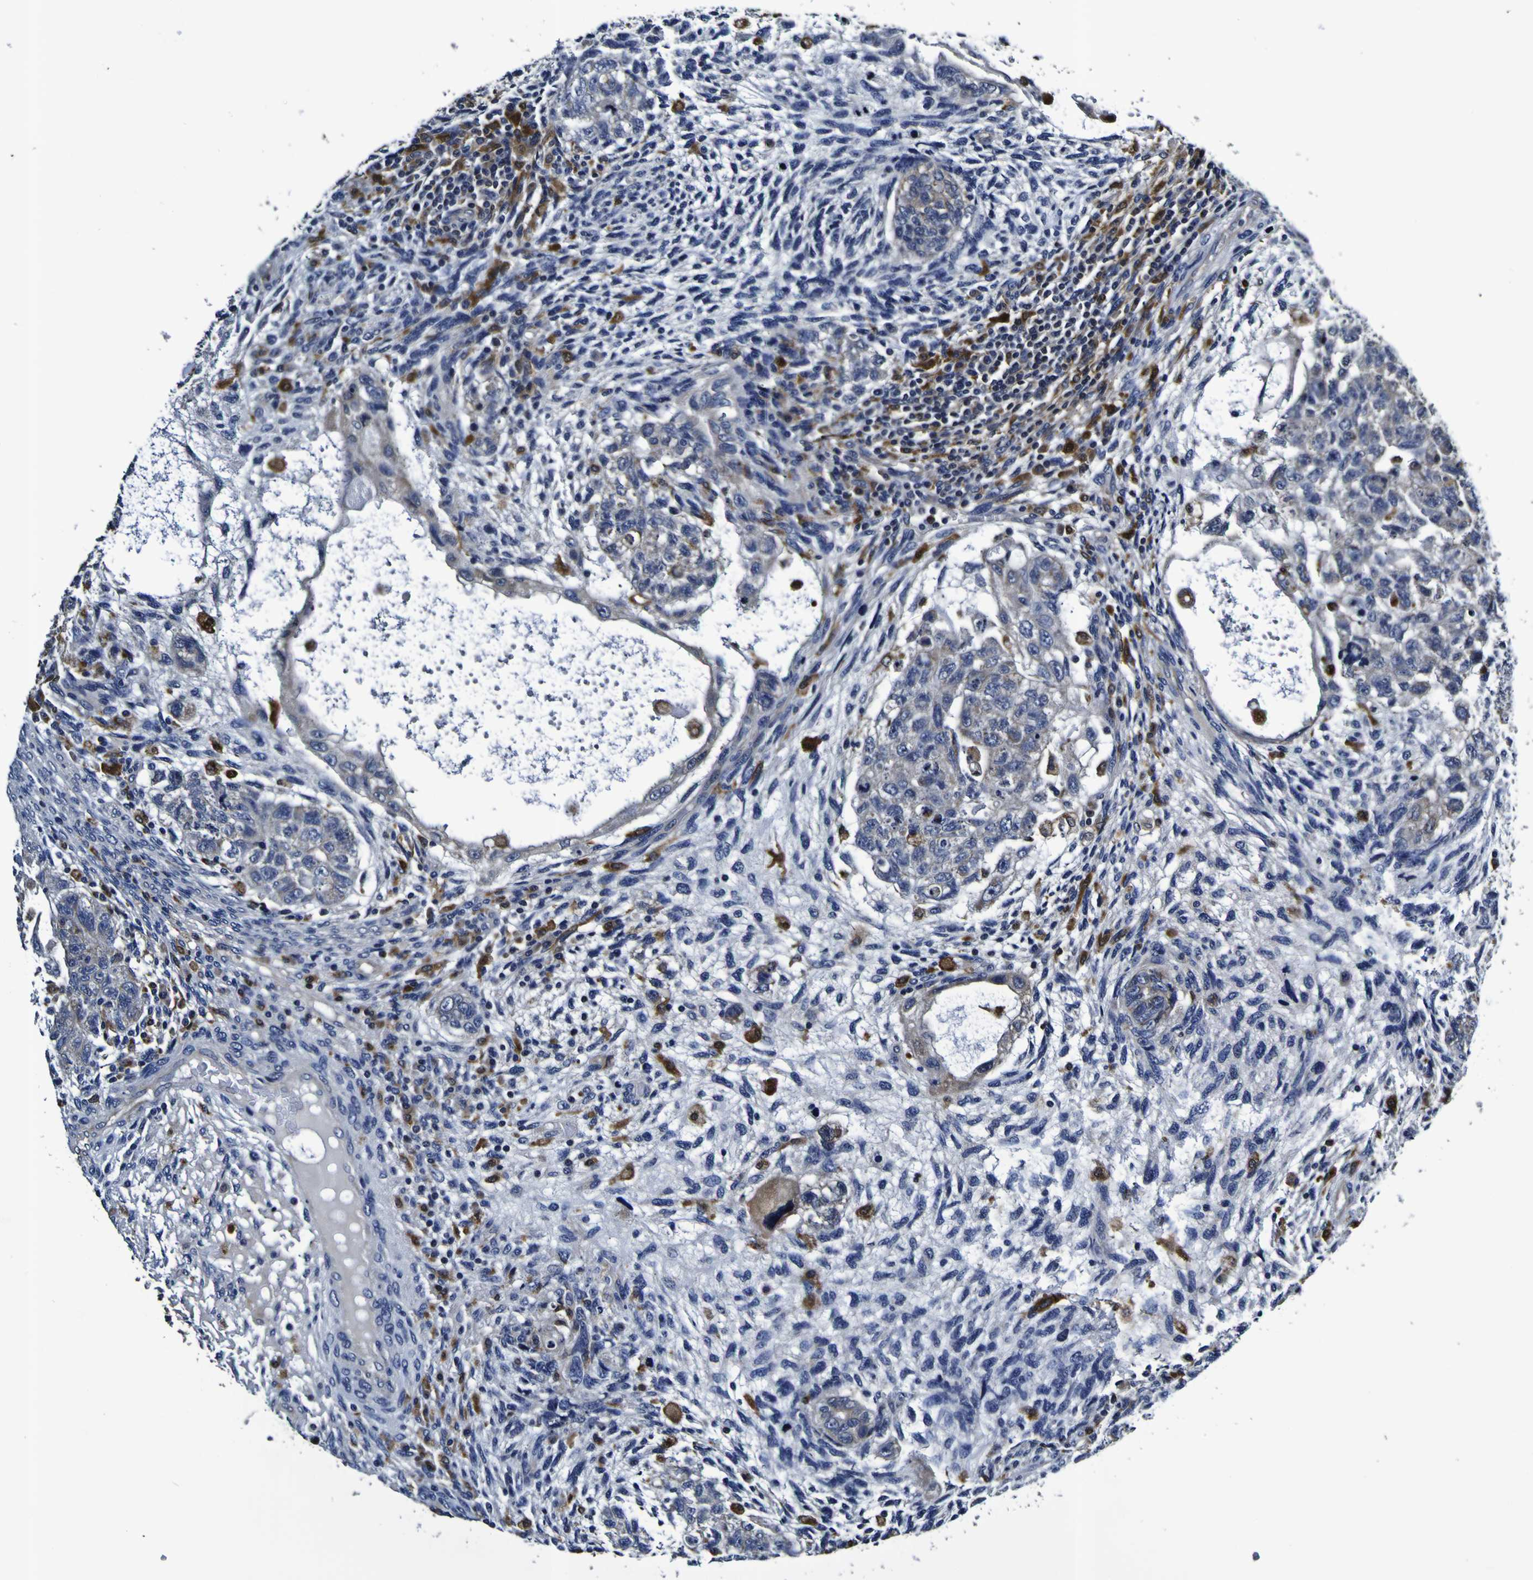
{"staining": {"intensity": "negative", "quantity": "none", "location": "none"}, "tissue": "testis cancer", "cell_type": "Tumor cells", "image_type": "cancer", "snomed": [{"axis": "morphology", "description": "Normal tissue, NOS"}, {"axis": "morphology", "description": "Carcinoma, Embryonal, NOS"}, {"axis": "topography", "description": "Testis"}], "caption": "The histopathology image shows no significant positivity in tumor cells of testis cancer.", "gene": "GPX1", "patient": {"sex": "male", "age": 36}}